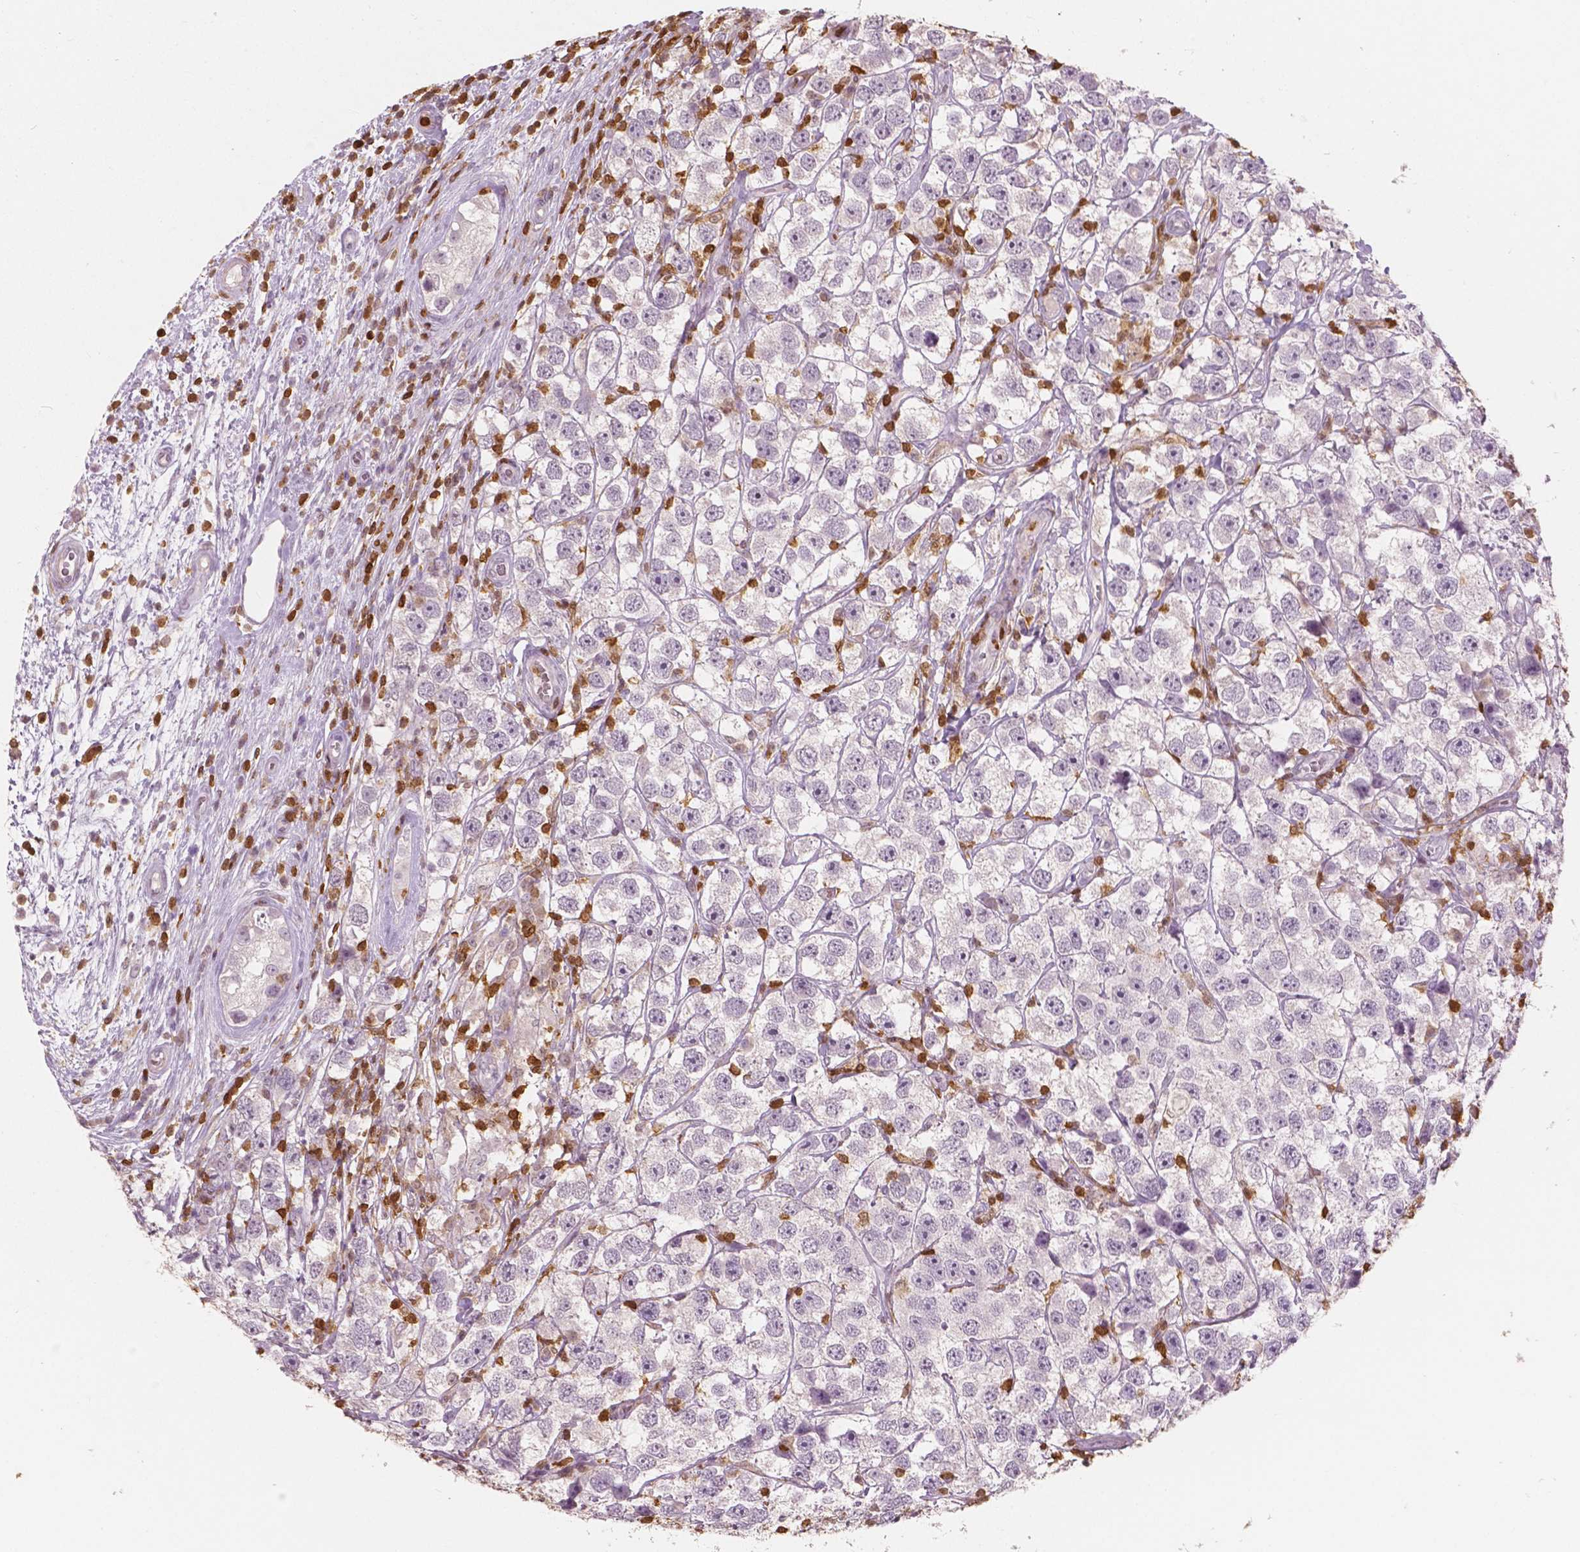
{"staining": {"intensity": "negative", "quantity": "none", "location": "none"}, "tissue": "testis cancer", "cell_type": "Tumor cells", "image_type": "cancer", "snomed": [{"axis": "morphology", "description": "Seminoma, NOS"}, {"axis": "topography", "description": "Testis"}], "caption": "Immunohistochemical staining of testis seminoma demonstrates no significant expression in tumor cells.", "gene": "S100A4", "patient": {"sex": "male", "age": 26}}